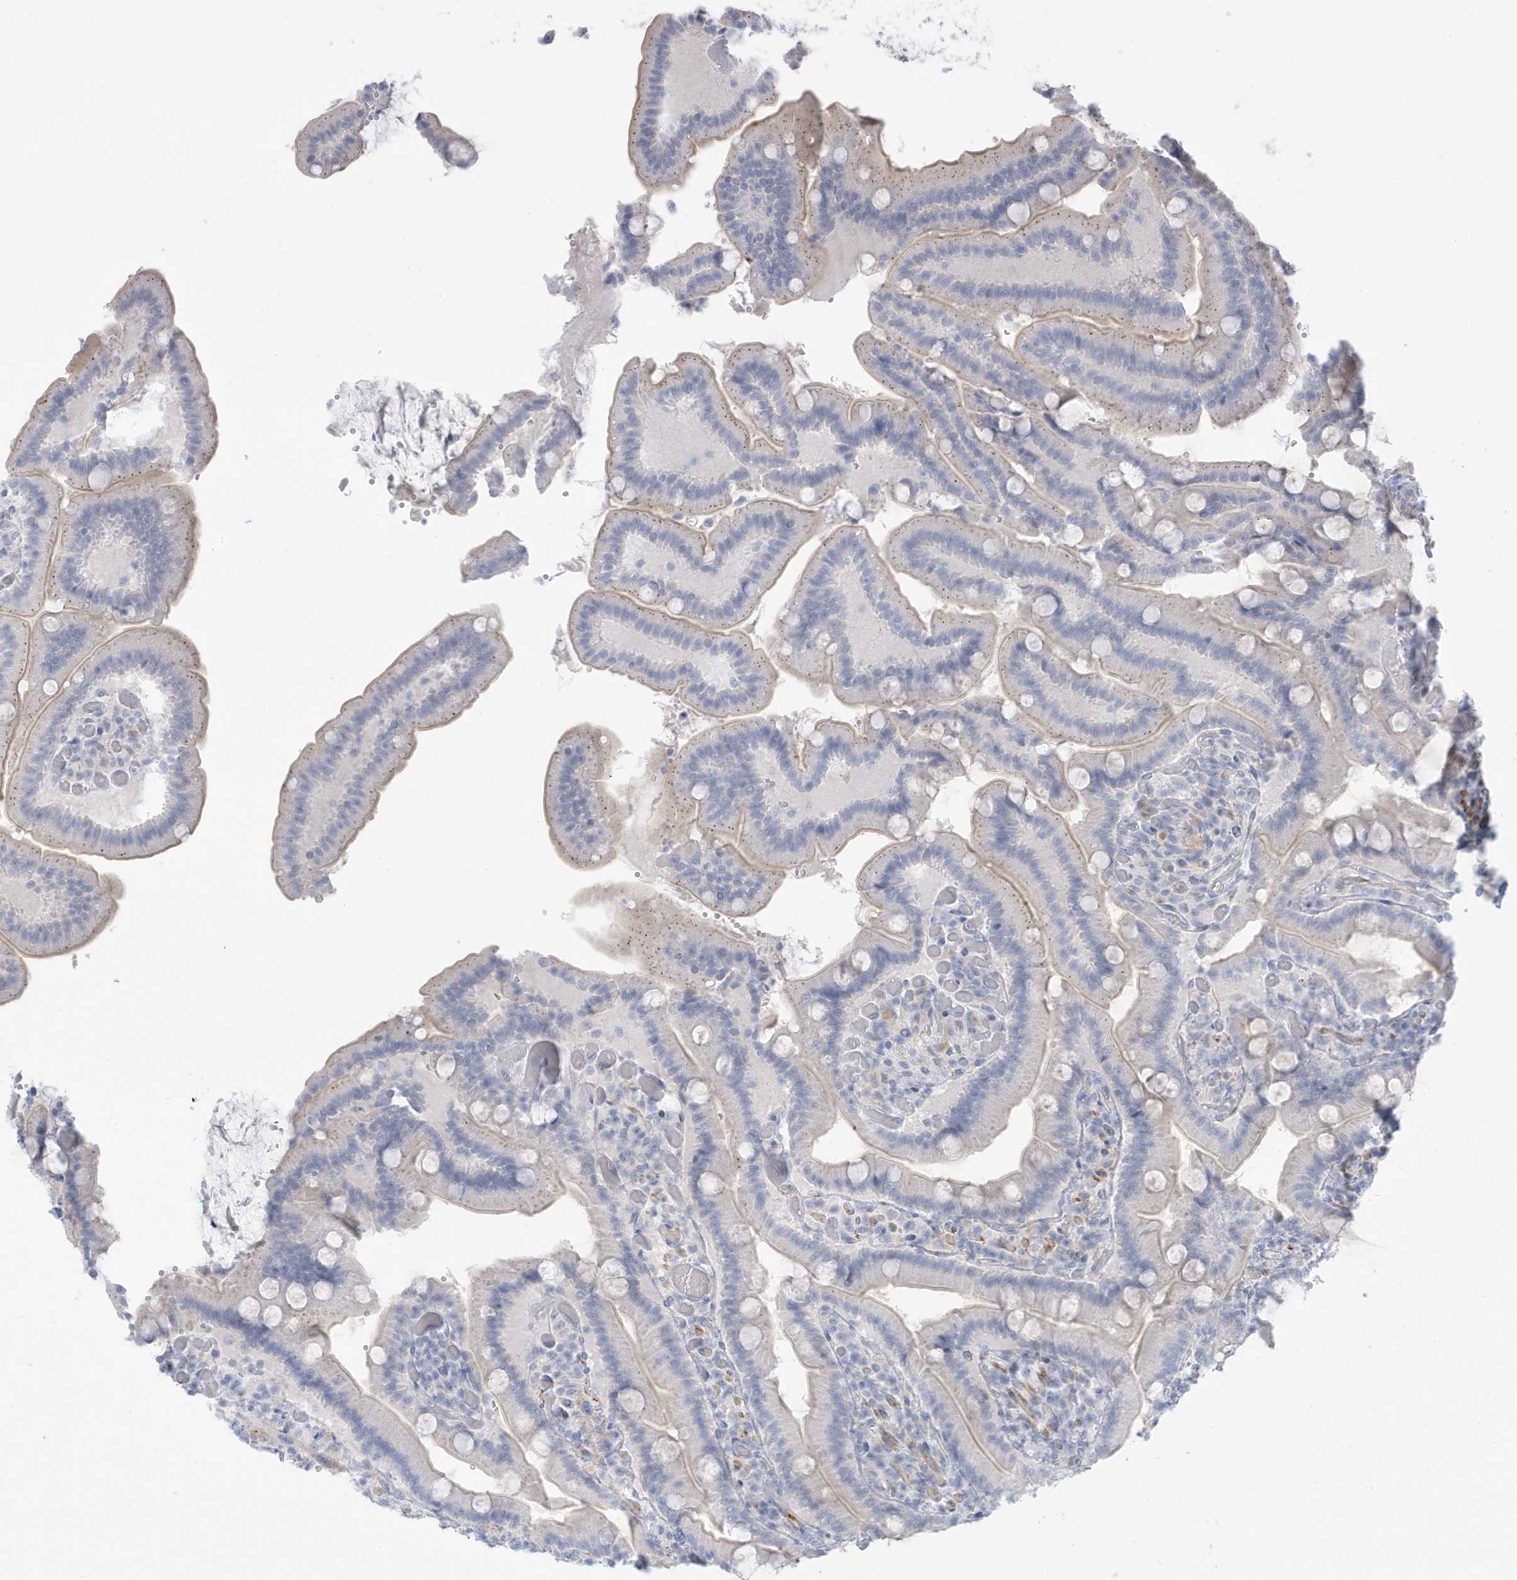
{"staining": {"intensity": "negative", "quantity": "none", "location": "none"}, "tissue": "duodenum", "cell_type": "Glandular cells", "image_type": "normal", "snomed": [{"axis": "morphology", "description": "Normal tissue, NOS"}, {"axis": "topography", "description": "Duodenum"}], "caption": "IHC photomicrograph of normal duodenum: duodenum stained with DAB (3,3'-diaminobenzidine) demonstrates no significant protein expression in glandular cells. (Stains: DAB (3,3'-diaminobenzidine) immunohistochemistry (IHC) with hematoxylin counter stain, Microscopy: brightfield microscopy at high magnification).", "gene": "PERM1", "patient": {"sex": "female", "age": 62}}